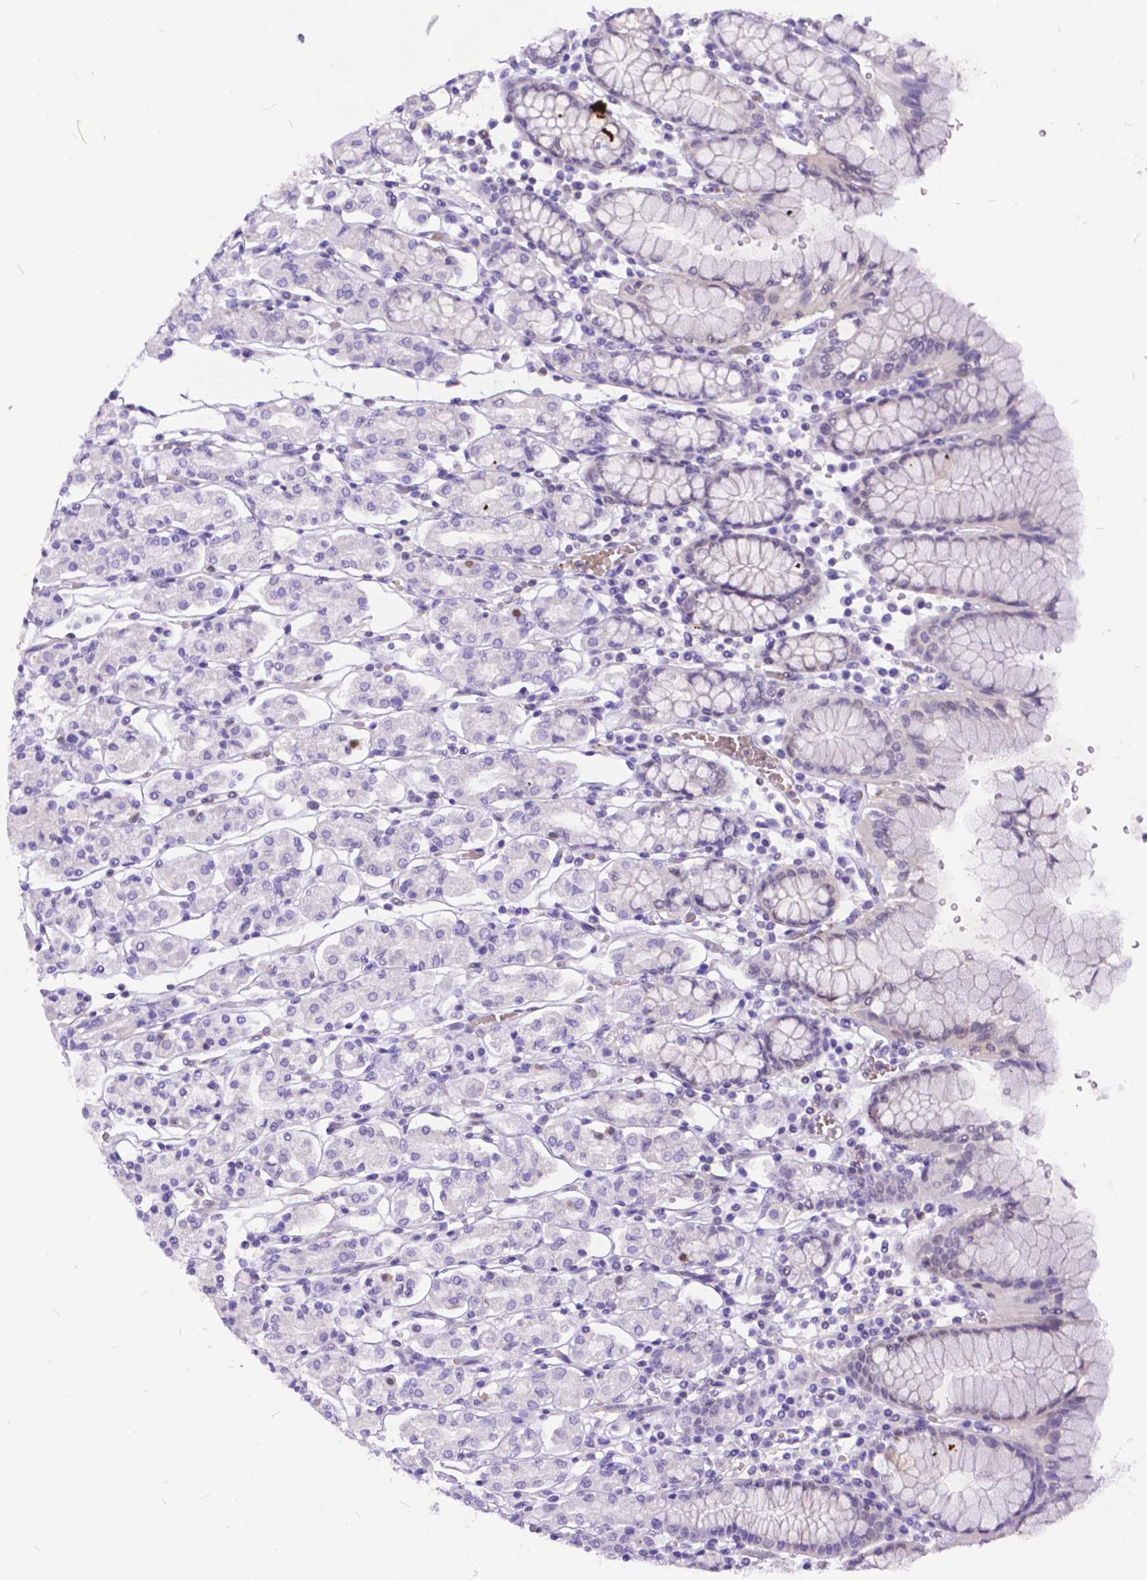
{"staining": {"intensity": "weak", "quantity": "<25%", "location": "cytoplasmic/membranous"}, "tissue": "stomach", "cell_type": "Glandular cells", "image_type": "normal", "snomed": [{"axis": "morphology", "description": "Normal tissue, NOS"}, {"axis": "topography", "description": "Stomach, upper"}, {"axis": "topography", "description": "Stomach"}], "caption": "IHC micrograph of unremarkable human stomach stained for a protein (brown), which reveals no staining in glandular cells. (DAB IHC with hematoxylin counter stain).", "gene": "TMEM169", "patient": {"sex": "male", "age": 62}}